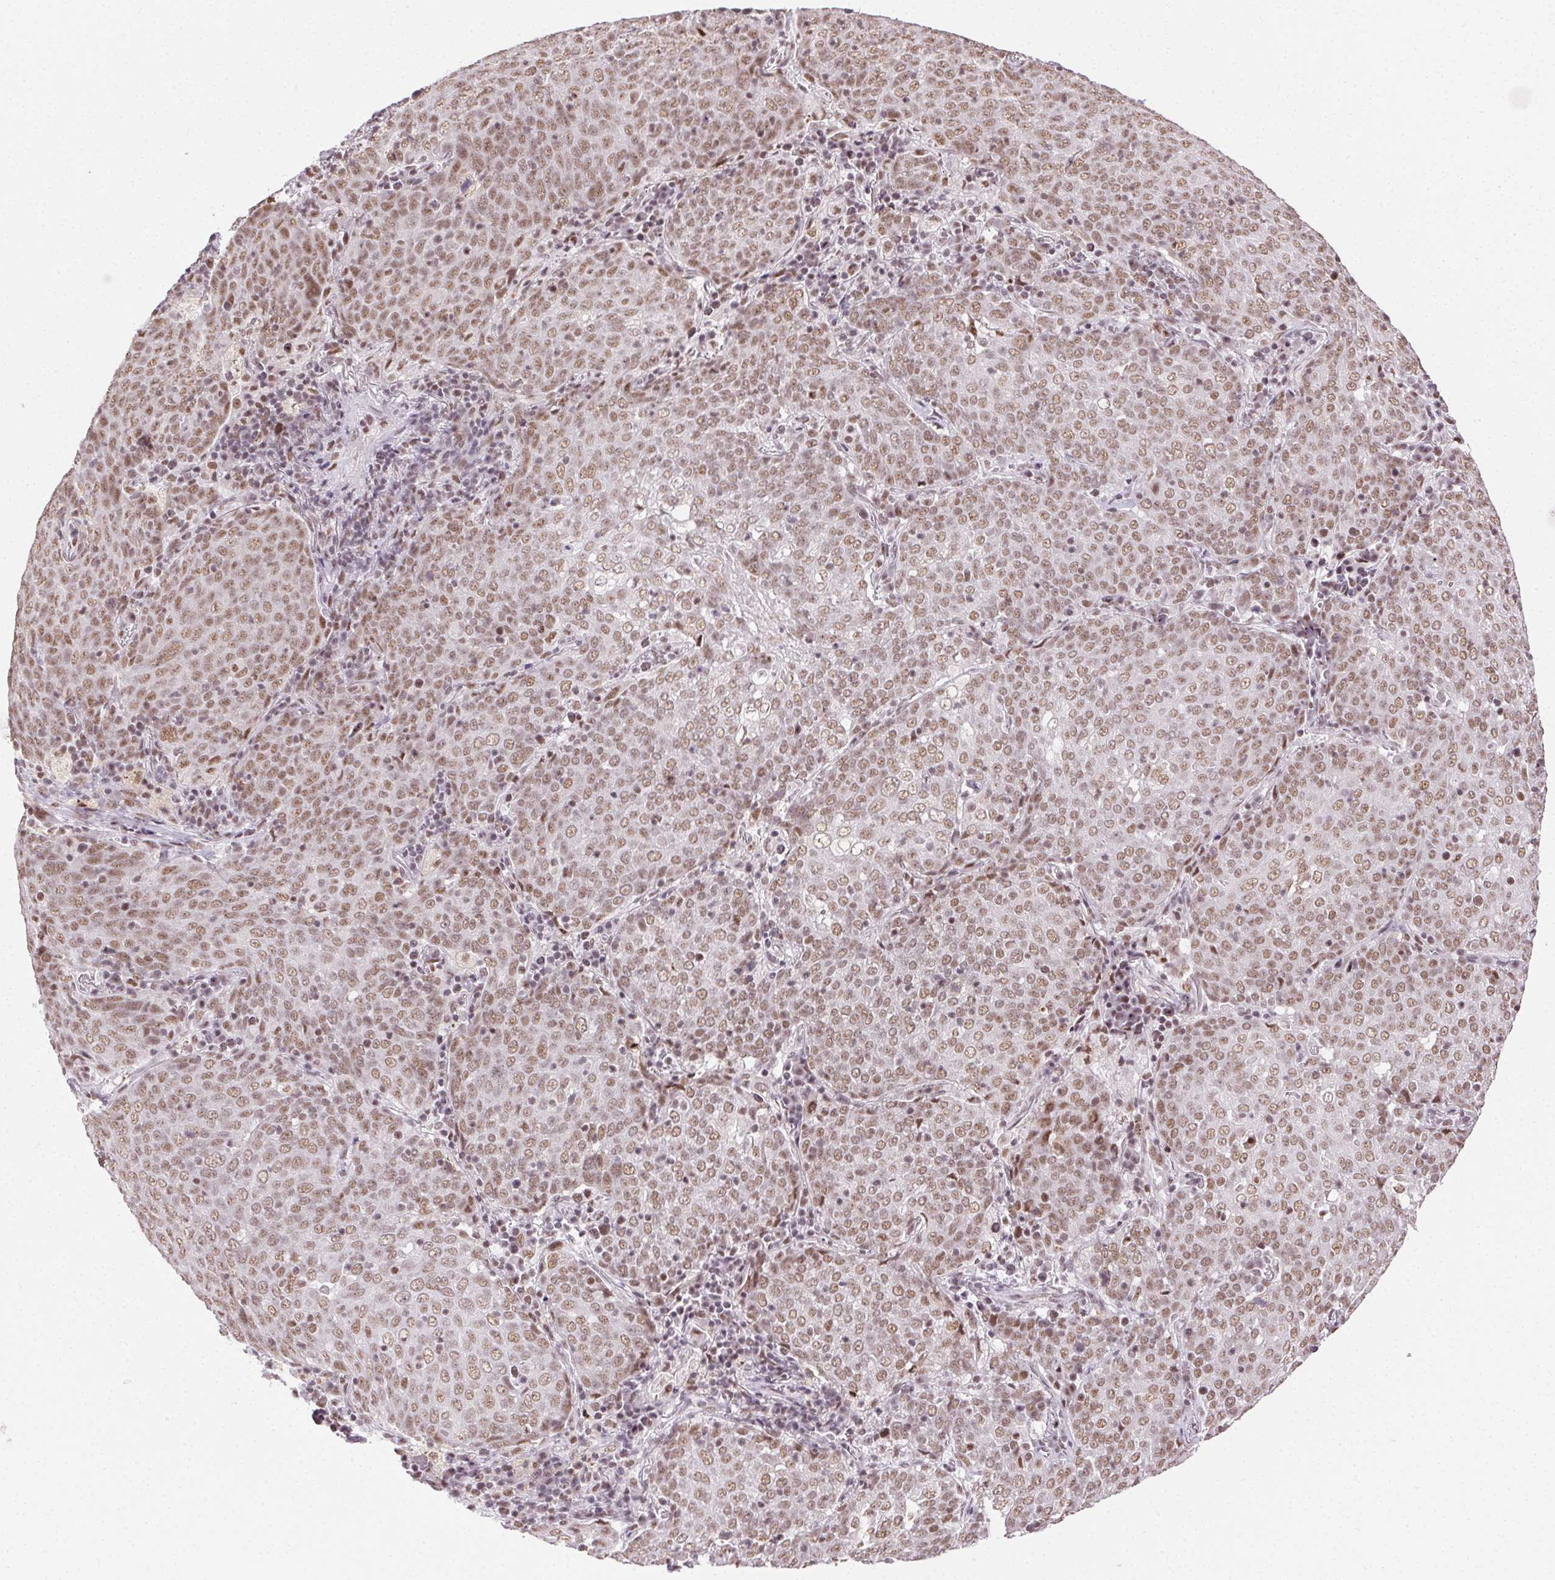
{"staining": {"intensity": "moderate", "quantity": ">75%", "location": "nuclear"}, "tissue": "lung cancer", "cell_type": "Tumor cells", "image_type": "cancer", "snomed": [{"axis": "morphology", "description": "Squamous cell carcinoma, NOS"}, {"axis": "topography", "description": "Lung"}], "caption": "Tumor cells demonstrate medium levels of moderate nuclear positivity in approximately >75% of cells in squamous cell carcinoma (lung).", "gene": "TRA2B", "patient": {"sex": "male", "age": 82}}